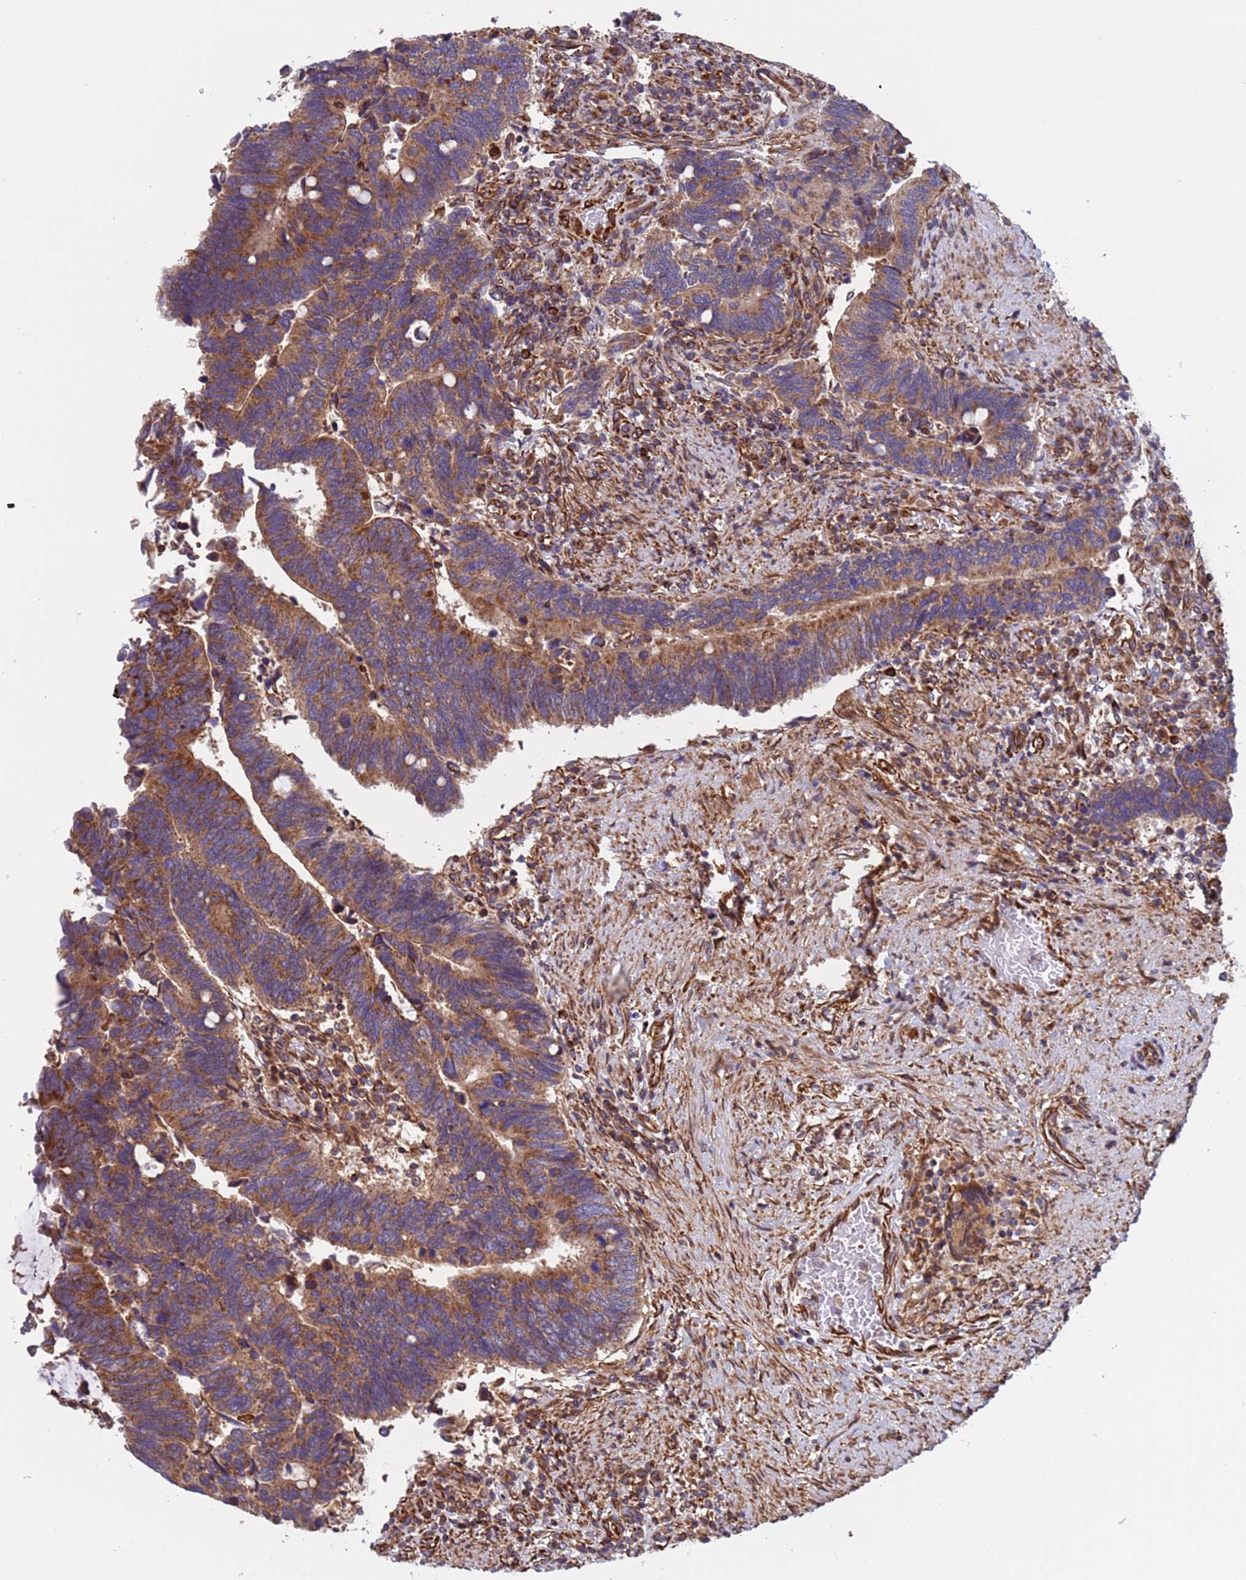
{"staining": {"intensity": "moderate", "quantity": ">75%", "location": "cytoplasmic/membranous"}, "tissue": "colorectal cancer", "cell_type": "Tumor cells", "image_type": "cancer", "snomed": [{"axis": "morphology", "description": "Adenocarcinoma, NOS"}, {"axis": "topography", "description": "Colon"}], "caption": "Colorectal adenocarcinoma stained with immunohistochemistry (IHC) demonstrates moderate cytoplasmic/membranous staining in approximately >75% of tumor cells.", "gene": "NUDT12", "patient": {"sex": "male", "age": 87}}